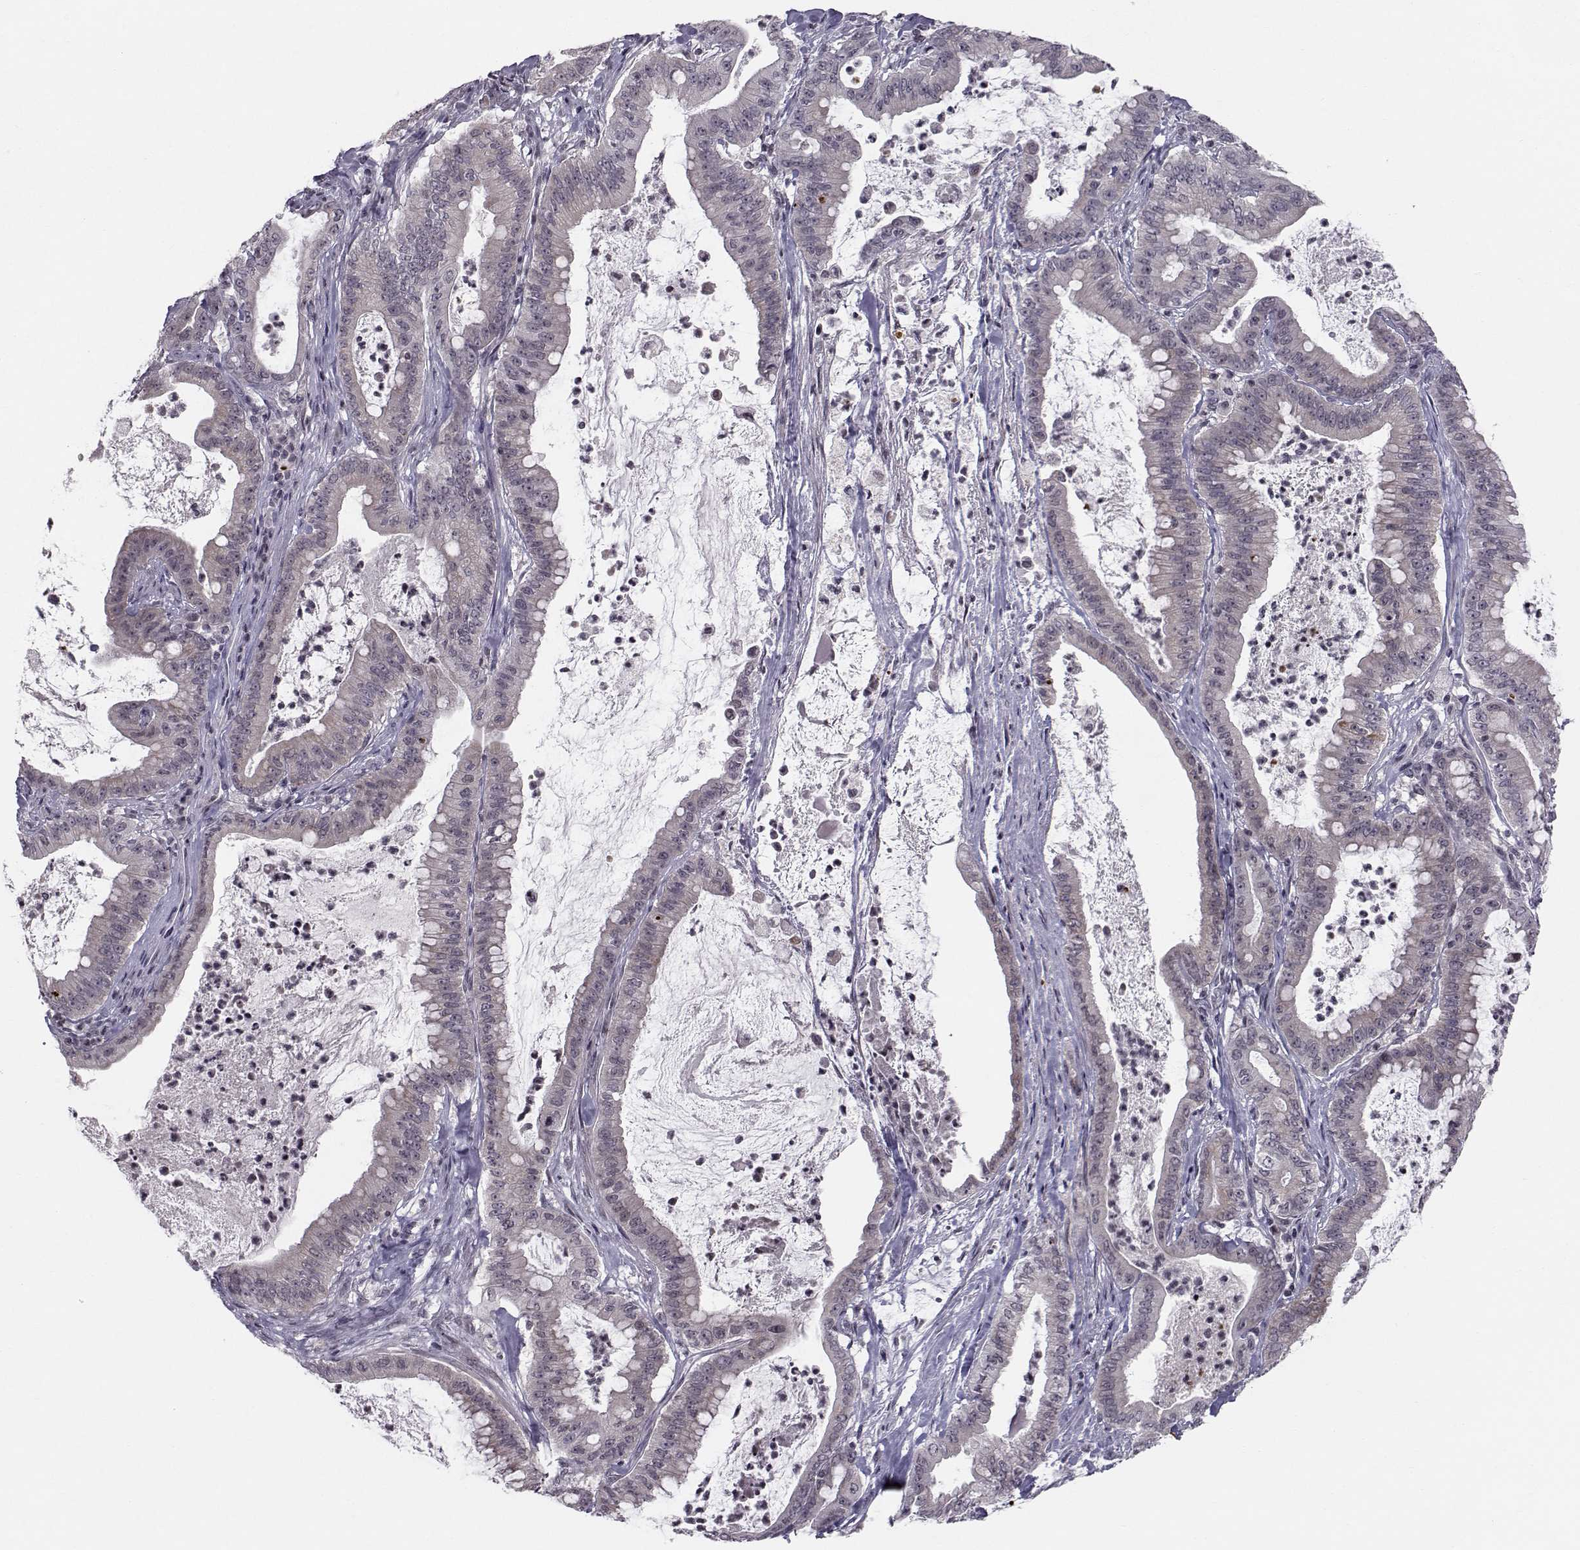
{"staining": {"intensity": "weak", "quantity": "<25%", "location": "cytoplasmic/membranous"}, "tissue": "pancreatic cancer", "cell_type": "Tumor cells", "image_type": "cancer", "snomed": [{"axis": "morphology", "description": "Adenocarcinoma, NOS"}, {"axis": "topography", "description": "Pancreas"}], "caption": "Image shows no significant protein staining in tumor cells of adenocarcinoma (pancreatic). (DAB (3,3'-diaminobenzidine) immunohistochemistry (IHC), high magnification).", "gene": "MARCHF4", "patient": {"sex": "male", "age": 71}}